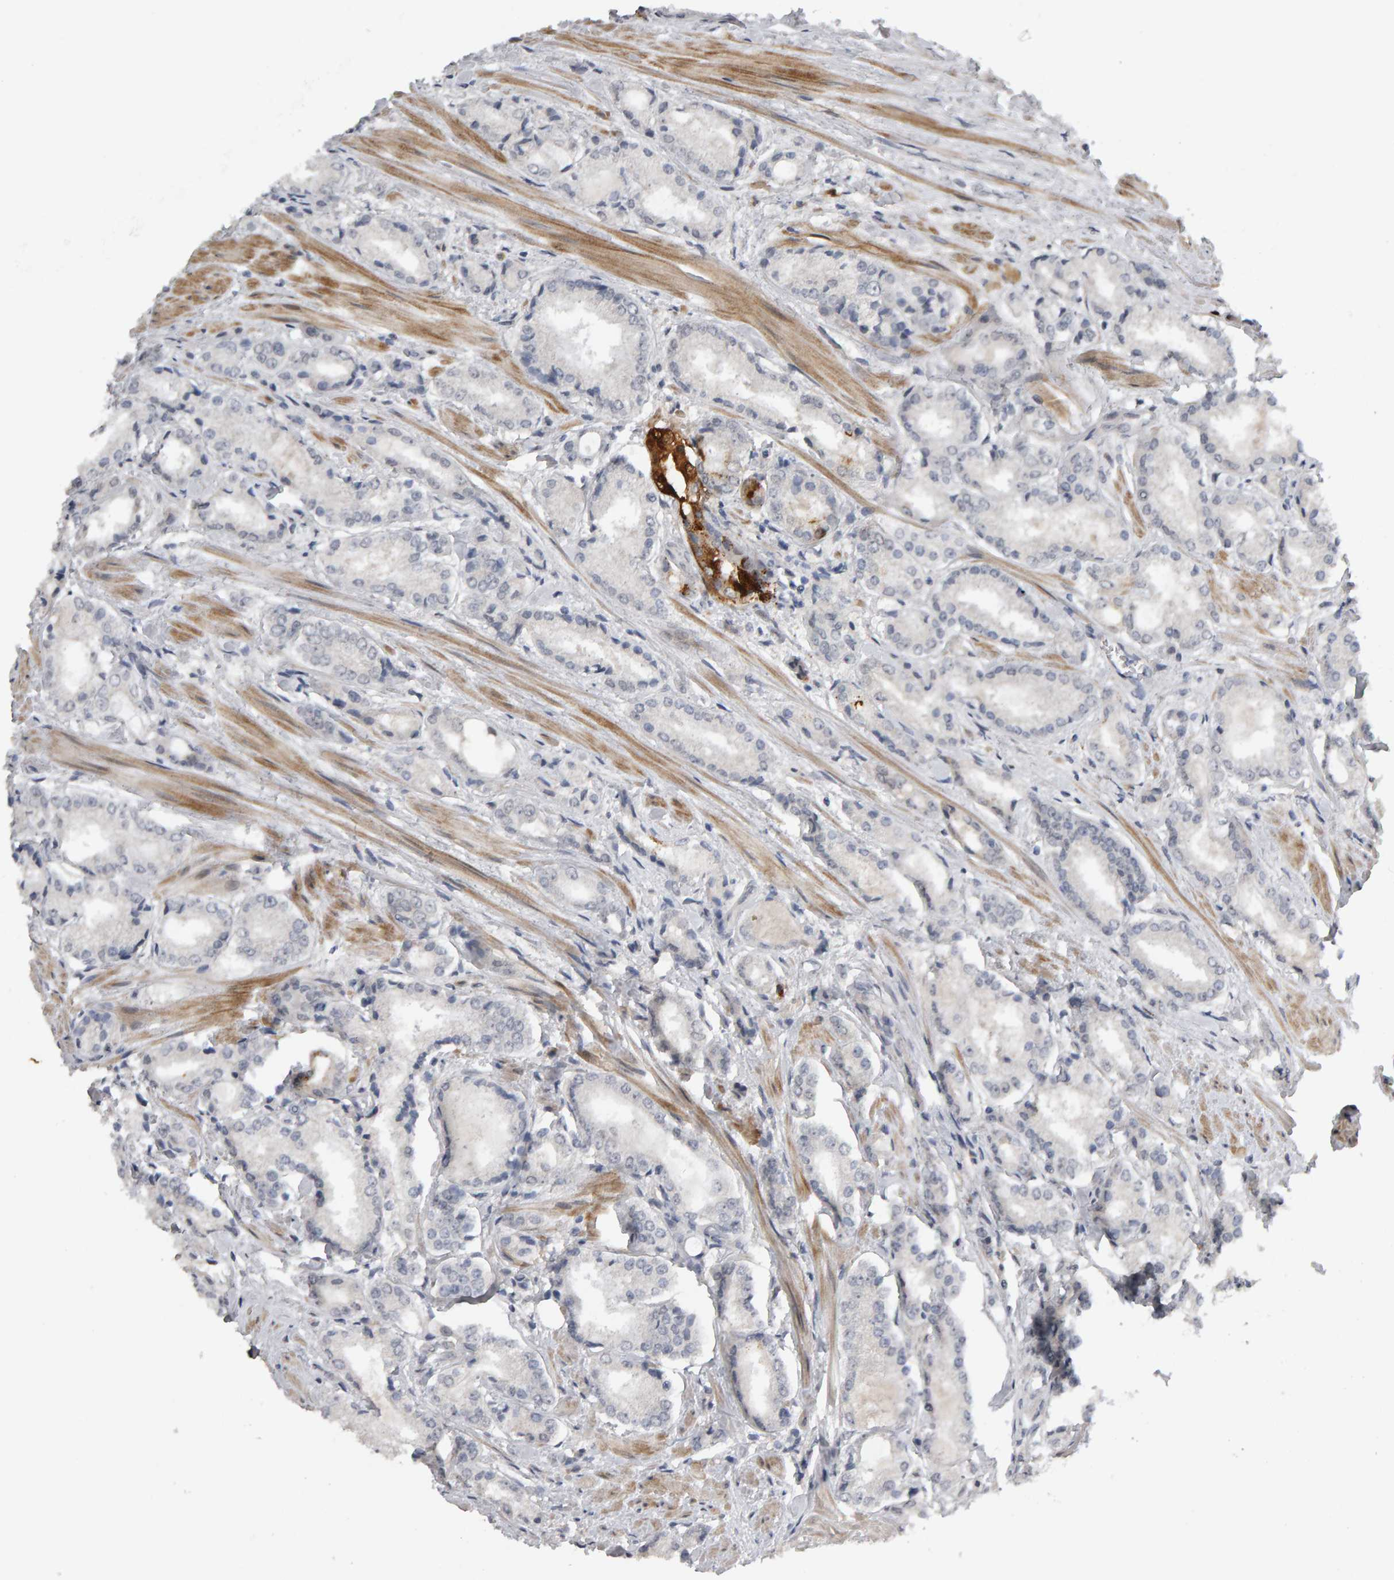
{"staining": {"intensity": "negative", "quantity": "none", "location": "none"}, "tissue": "prostate cancer", "cell_type": "Tumor cells", "image_type": "cancer", "snomed": [{"axis": "morphology", "description": "Adenocarcinoma, Low grade"}, {"axis": "topography", "description": "Prostate"}], "caption": "This is a histopathology image of IHC staining of adenocarcinoma (low-grade) (prostate), which shows no positivity in tumor cells.", "gene": "IPO8", "patient": {"sex": "male", "age": 62}}